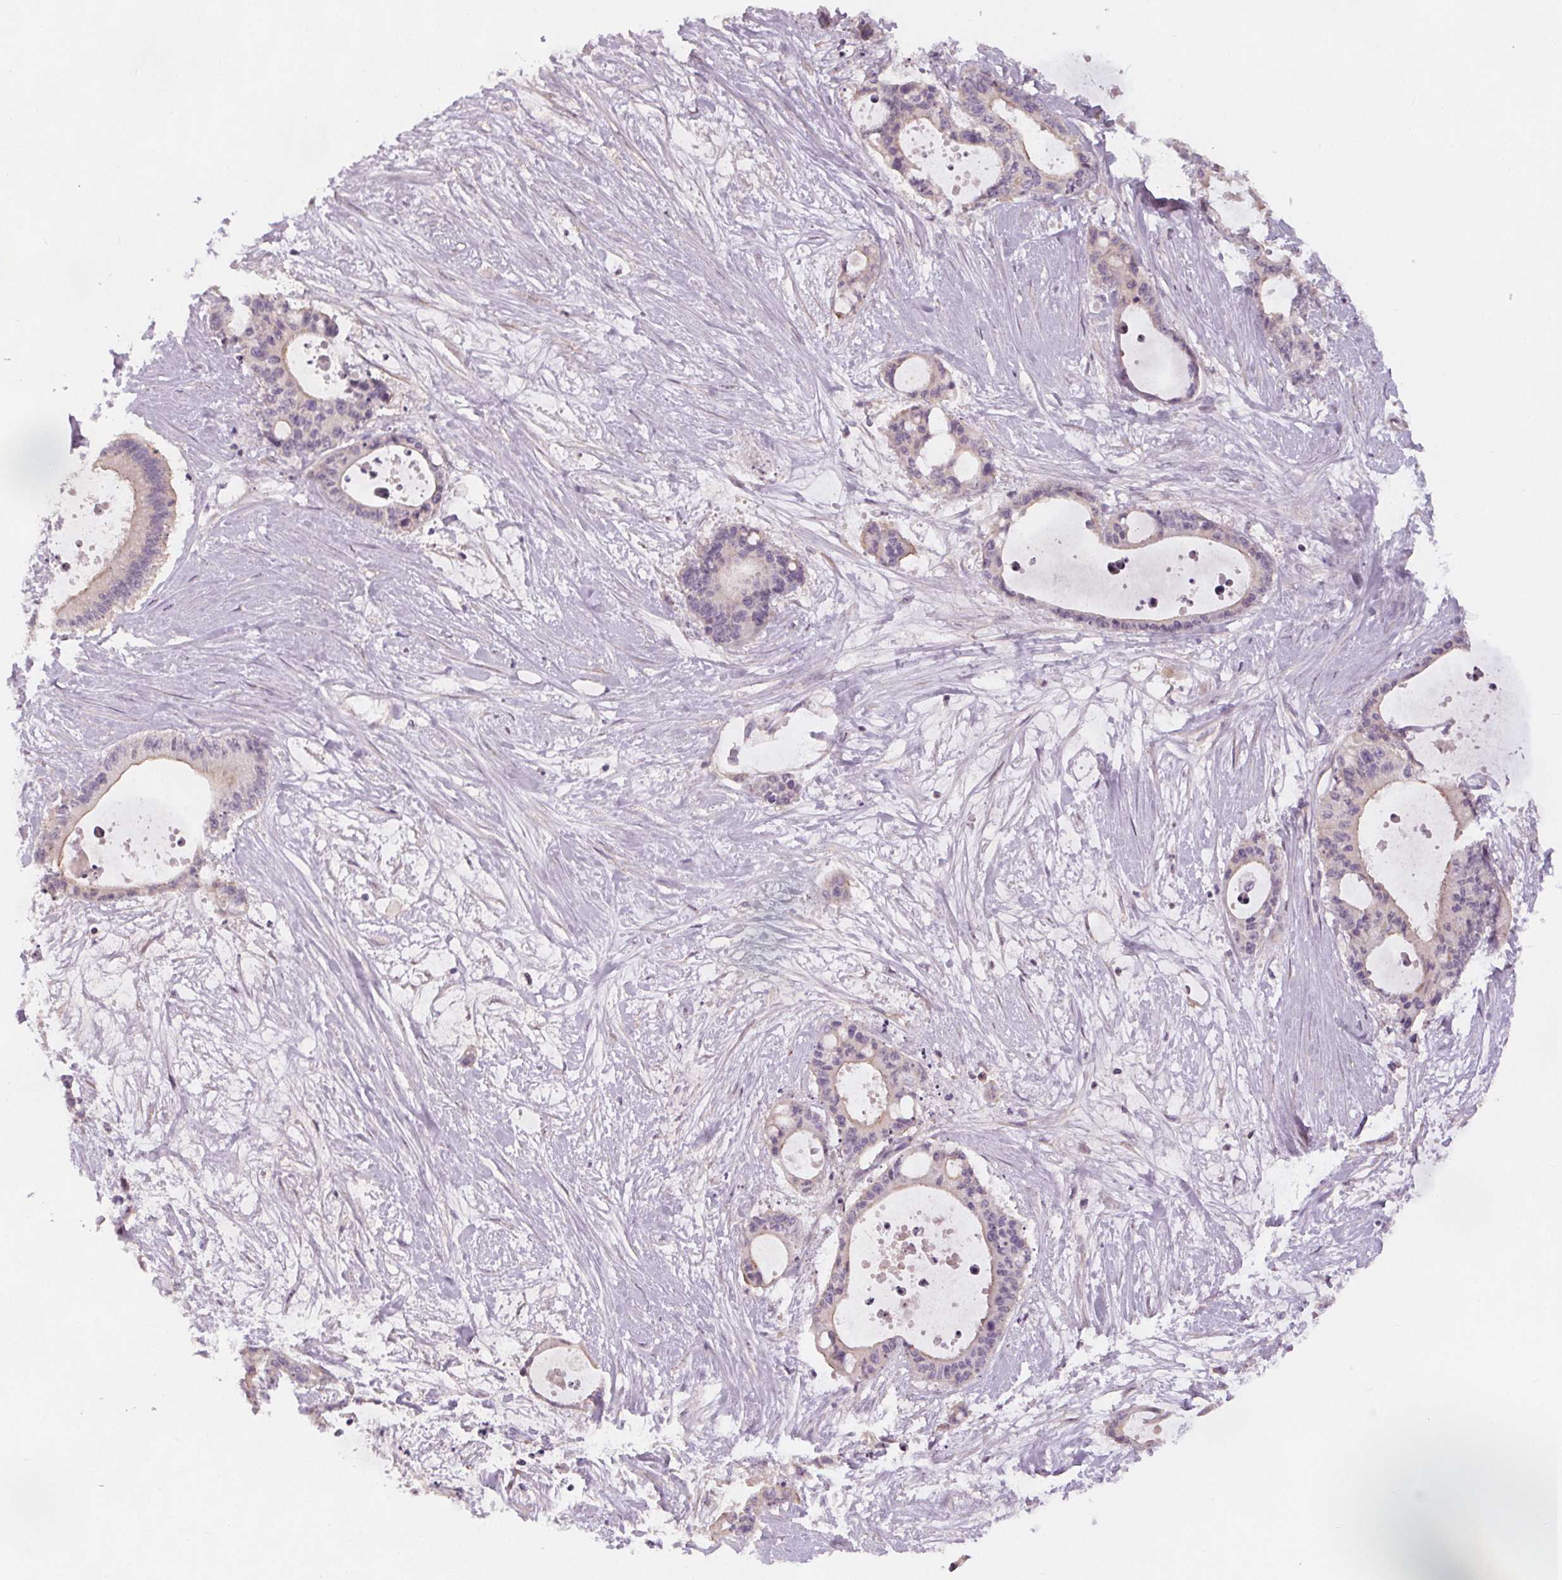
{"staining": {"intensity": "negative", "quantity": "none", "location": "none"}, "tissue": "liver cancer", "cell_type": "Tumor cells", "image_type": "cancer", "snomed": [{"axis": "morphology", "description": "Normal tissue, NOS"}, {"axis": "morphology", "description": "Cholangiocarcinoma"}, {"axis": "topography", "description": "Liver"}, {"axis": "topography", "description": "Peripheral nerve tissue"}], "caption": "The micrograph exhibits no staining of tumor cells in liver cholangiocarcinoma.", "gene": "VNN1", "patient": {"sex": "female", "age": 73}}